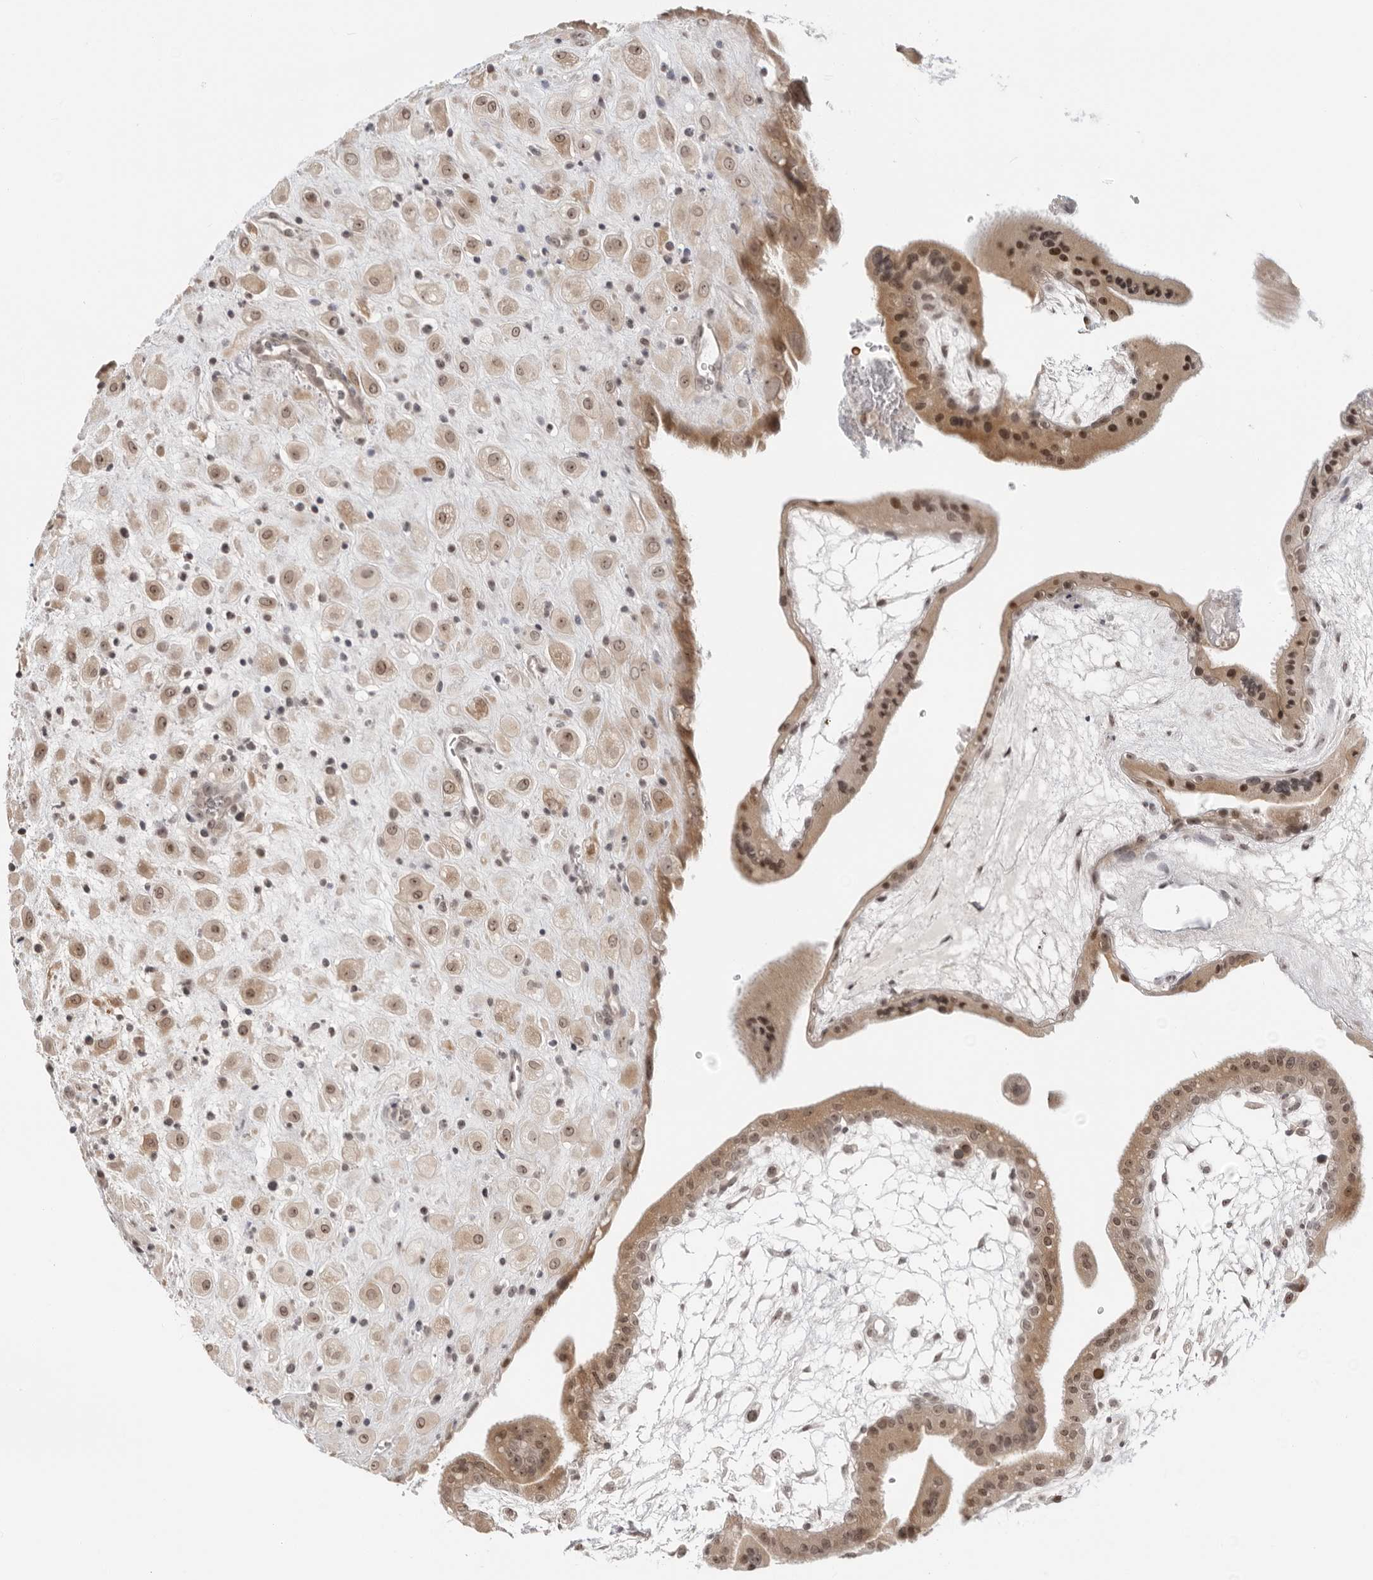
{"staining": {"intensity": "moderate", "quantity": ">75%", "location": "cytoplasmic/membranous,nuclear"}, "tissue": "placenta", "cell_type": "Decidual cells", "image_type": "normal", "snomed": [{"axis": "morphology", "description": "Normal tissue, NOS"}, {"axis": "topography", "description": "Placenta"}], "caption": "Placenta stained with DAB (3,3'-diaminobenzidine) immunohistochemistry reveals medium levels of moderate cytoplasmic/membranous,nuclear staining in approximately >75% of decidual cells. Using DAB (brown) and hematoxylin (blue) stains, captured at high magnification using brightfield microscopy.", "gene": "SUGCT", "patient": {"sex": "female", "age": 35}}